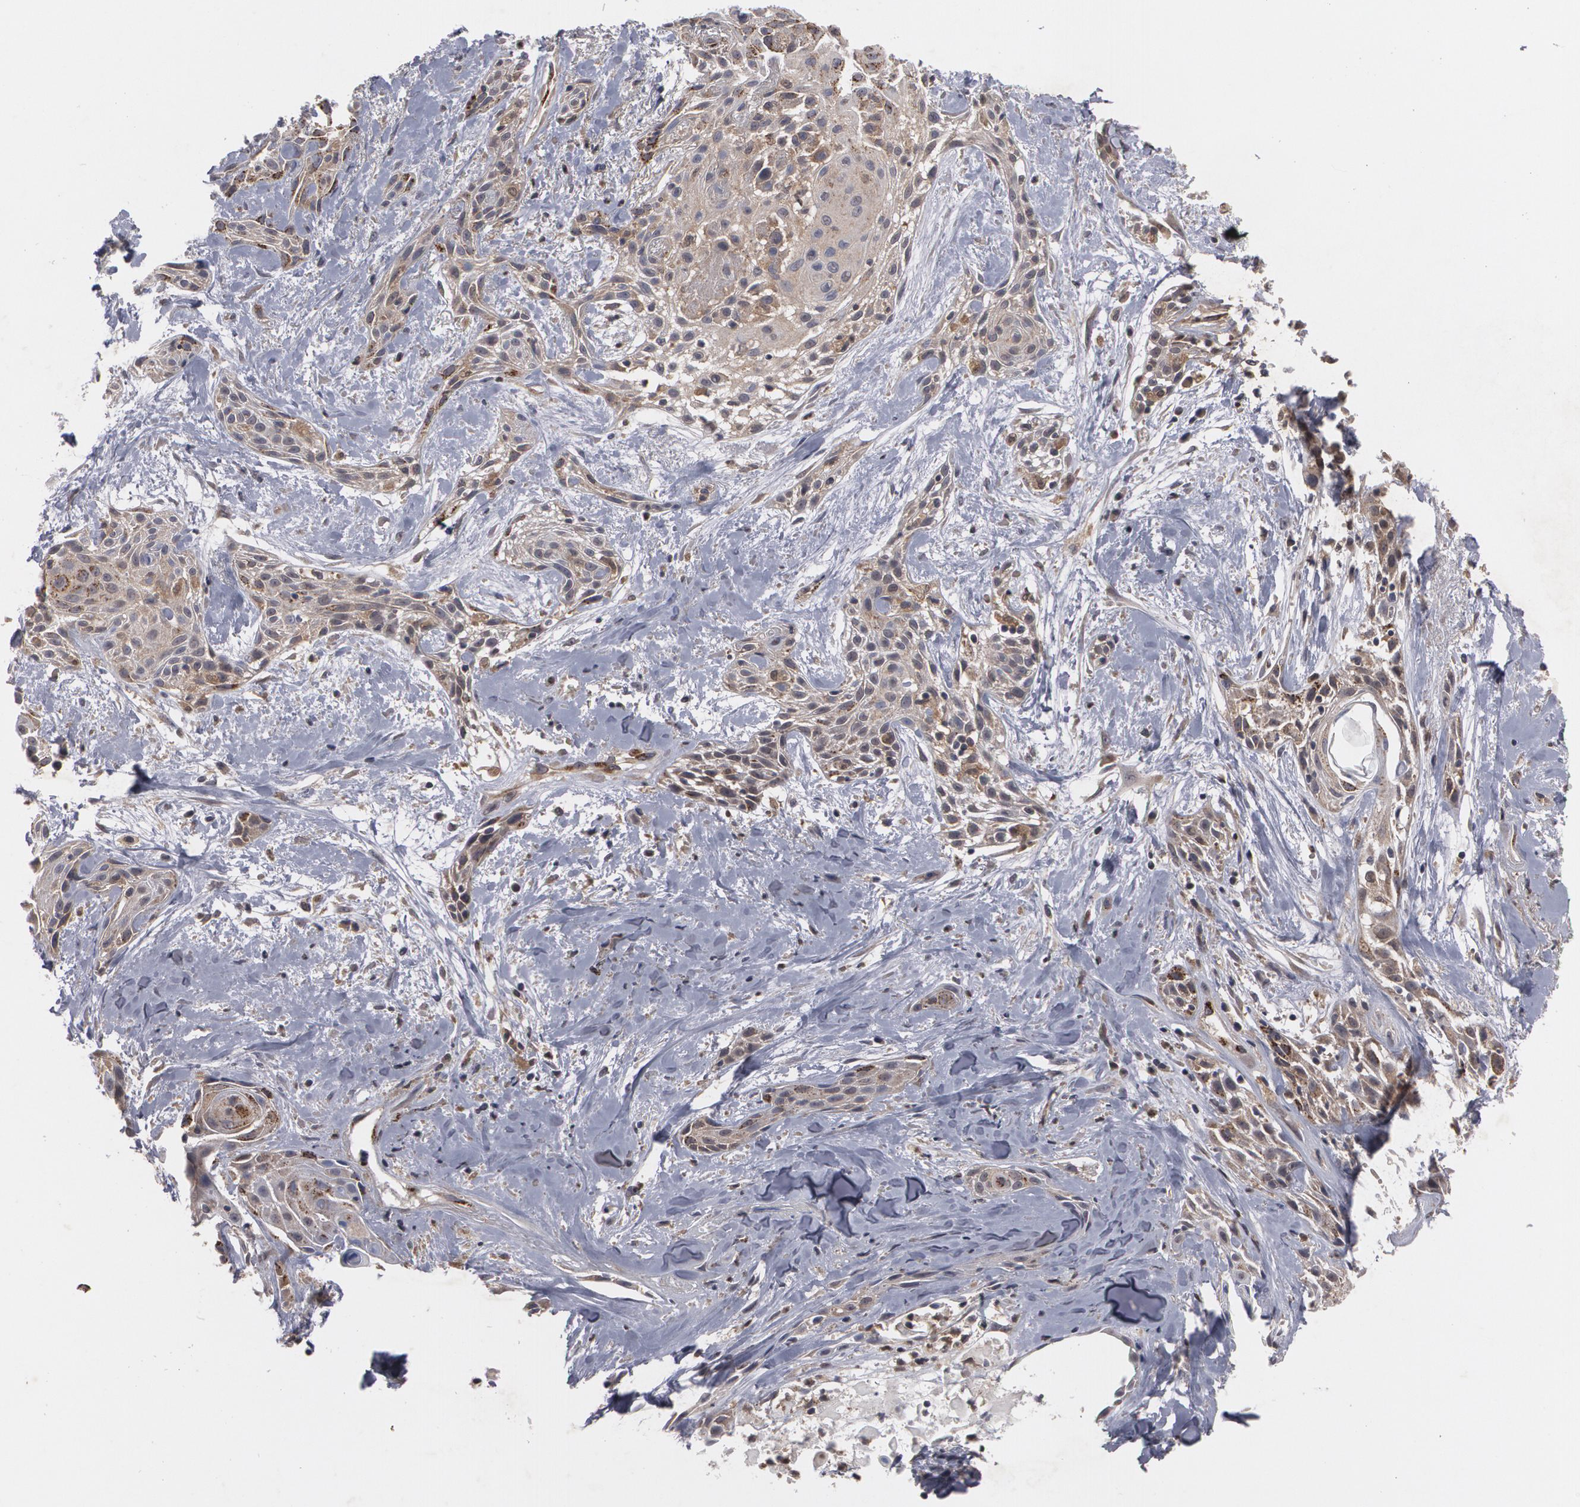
{"staining": {"intensity": "moderate", "quantity": "25%-75%", "location": "cytoplasmic/membranous"}, "tissue": "skin cancer", "cell_type": "Tumor cells", "image_type": "cancer", "snomed": [{"axis": "morphology", "description": "Squamous cell carcinoma, NOS"}, {"axis": "topography", "description": "Skin"}, {"axis": "topography", "description": "Anal"}], "caption": "This image shows IHC staining of skin squamous cell carcinoma, with medium moderate cytoplasmic/membranous positivity in approximately 25%-75% of tumor cells.", "gene": "HTT", "patient": {"sex": "male", "age": 64}}